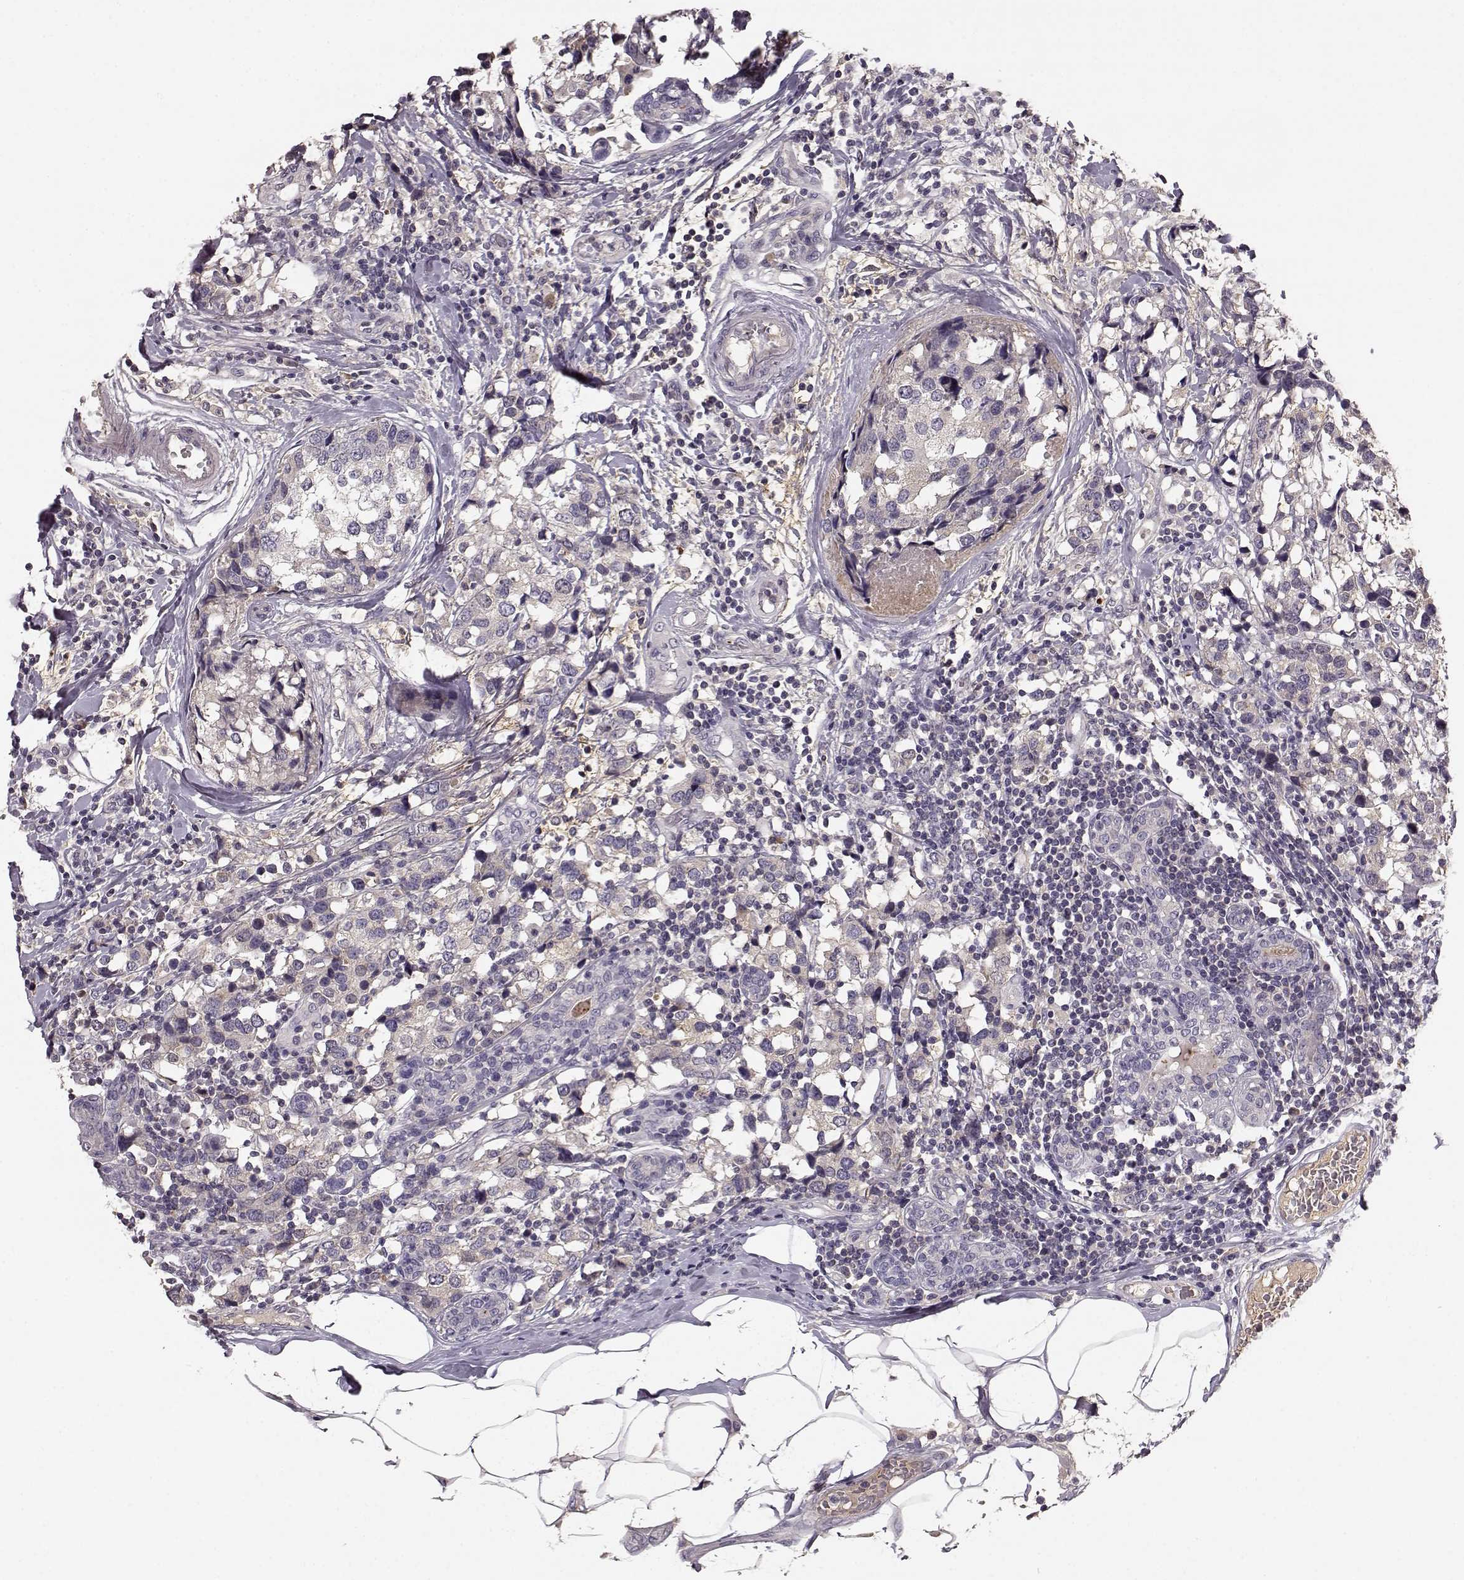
{"staining": {"intensity": "negative", "quantity": "none", "location": "none"}, "tissue": "breast cancer", "cell_type": "Tumor cells", "image_type": "cancer", "snomed": [{"axis": "morphology", "description": "Lobular carcinoma"}, {"axis": "topography", "description": "Breast"}], "caption": "This is an immunohistochemistry photomicrograph of lobular carcinoma (breast). There is no positivity in tumor cells.", "gene": "YJEFN3", "patient": {"sex": "female", "age": 59}}